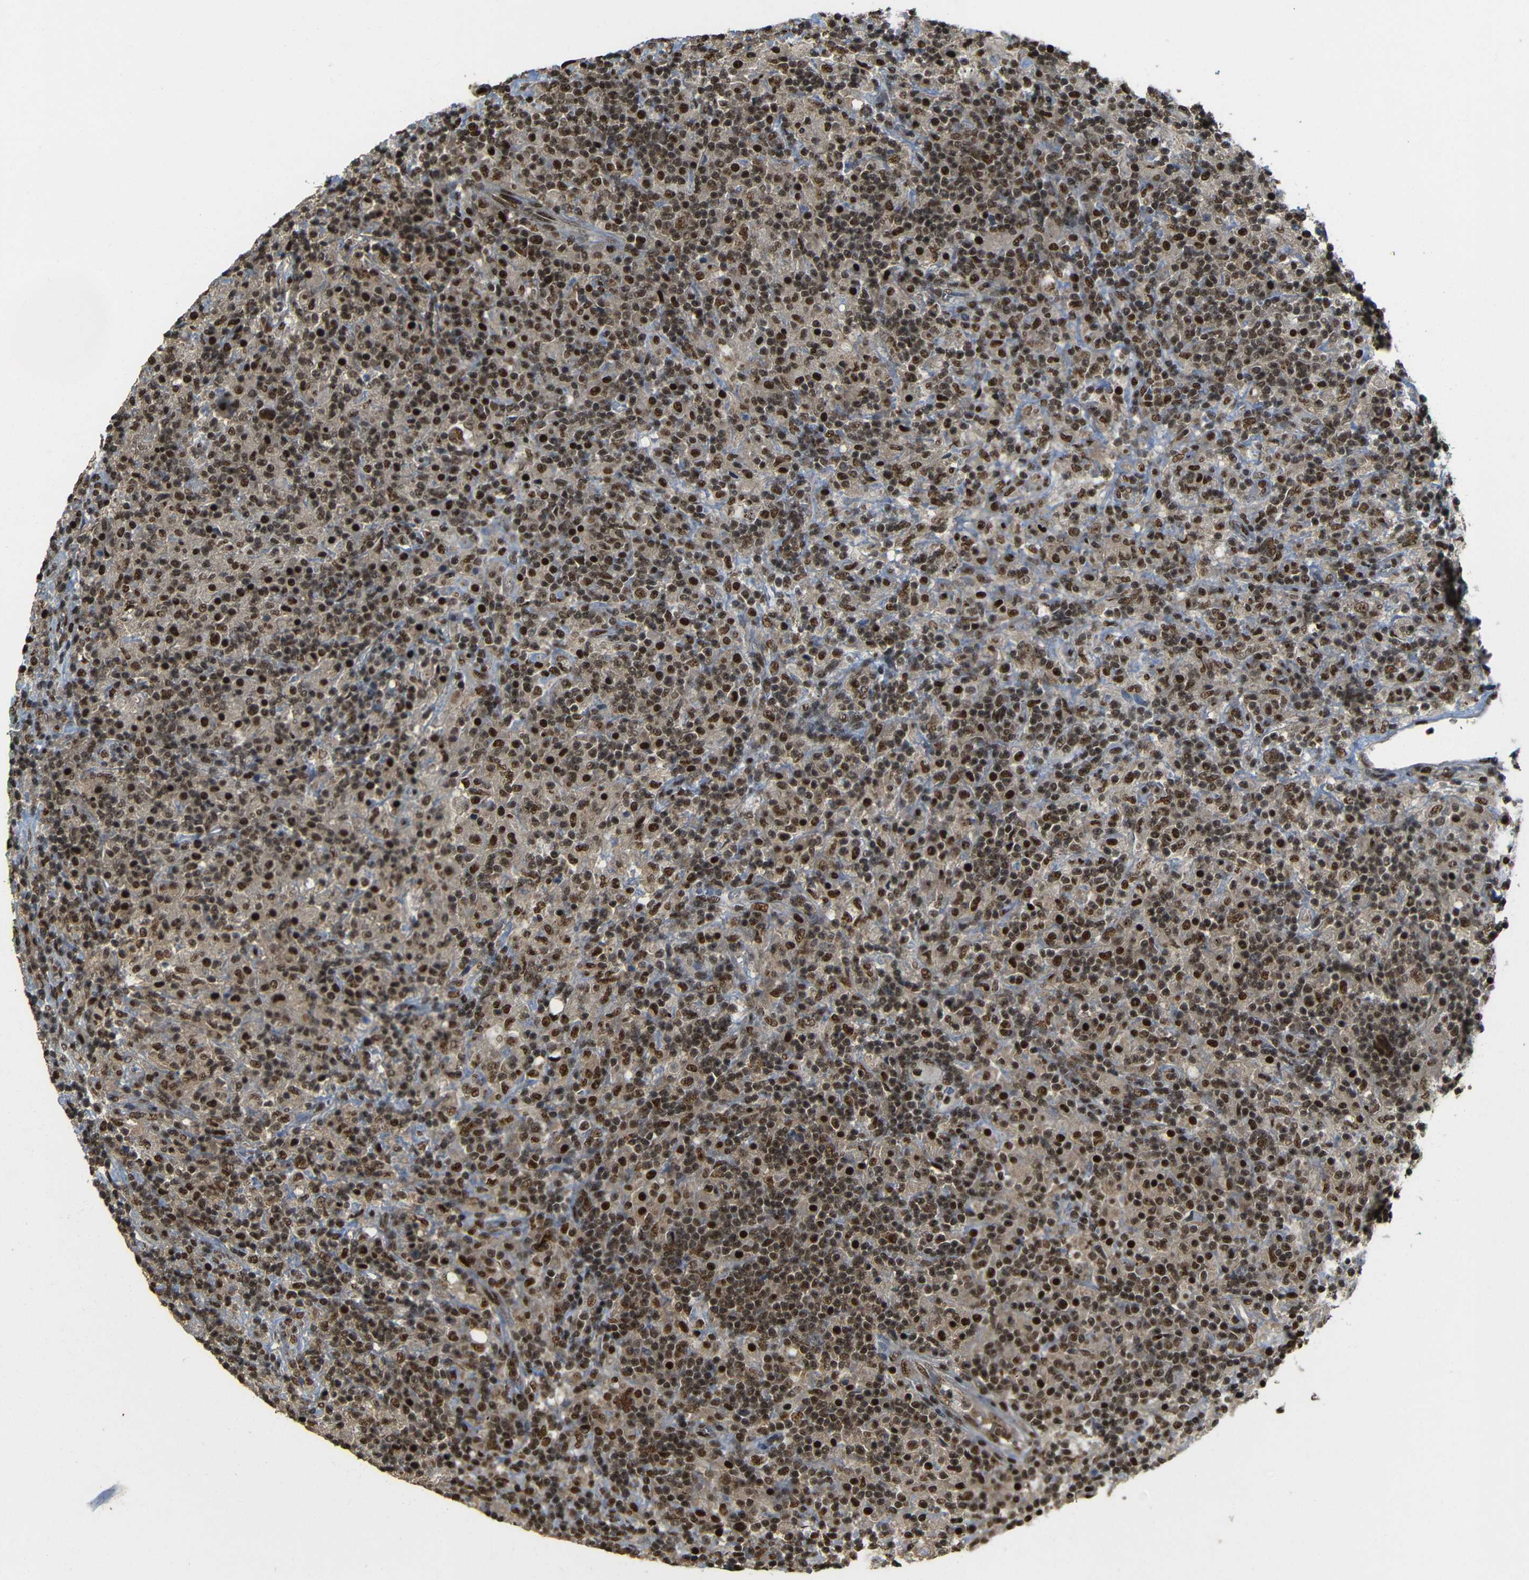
{"staining": {"intensity": "strong", "quantity": ">75%", "location": "nuclear"}, "tissue": "lymphoma", "cell_type": "Tumor cells", "image_type": "cancer", "snomed": [{"axis": "morphology", "description": "Hodgkin's disease, NOS"}, {"axis": "topography", "description": "Lymph node"}], "caption": "Immunohistochemistry staining of lymphoma, which shows high levels of strong nuclear positivity in about >75% of tumor cells indicating strong nuclear protein positivity. The staining was performed using DAB (3,3'-diaminobenzidine) (brown) for protein detection and nuclei were counterstained in hematoxylin (blue).", "gene": "TCF7L2", "patient": {"sex": "male", "age": 70}}